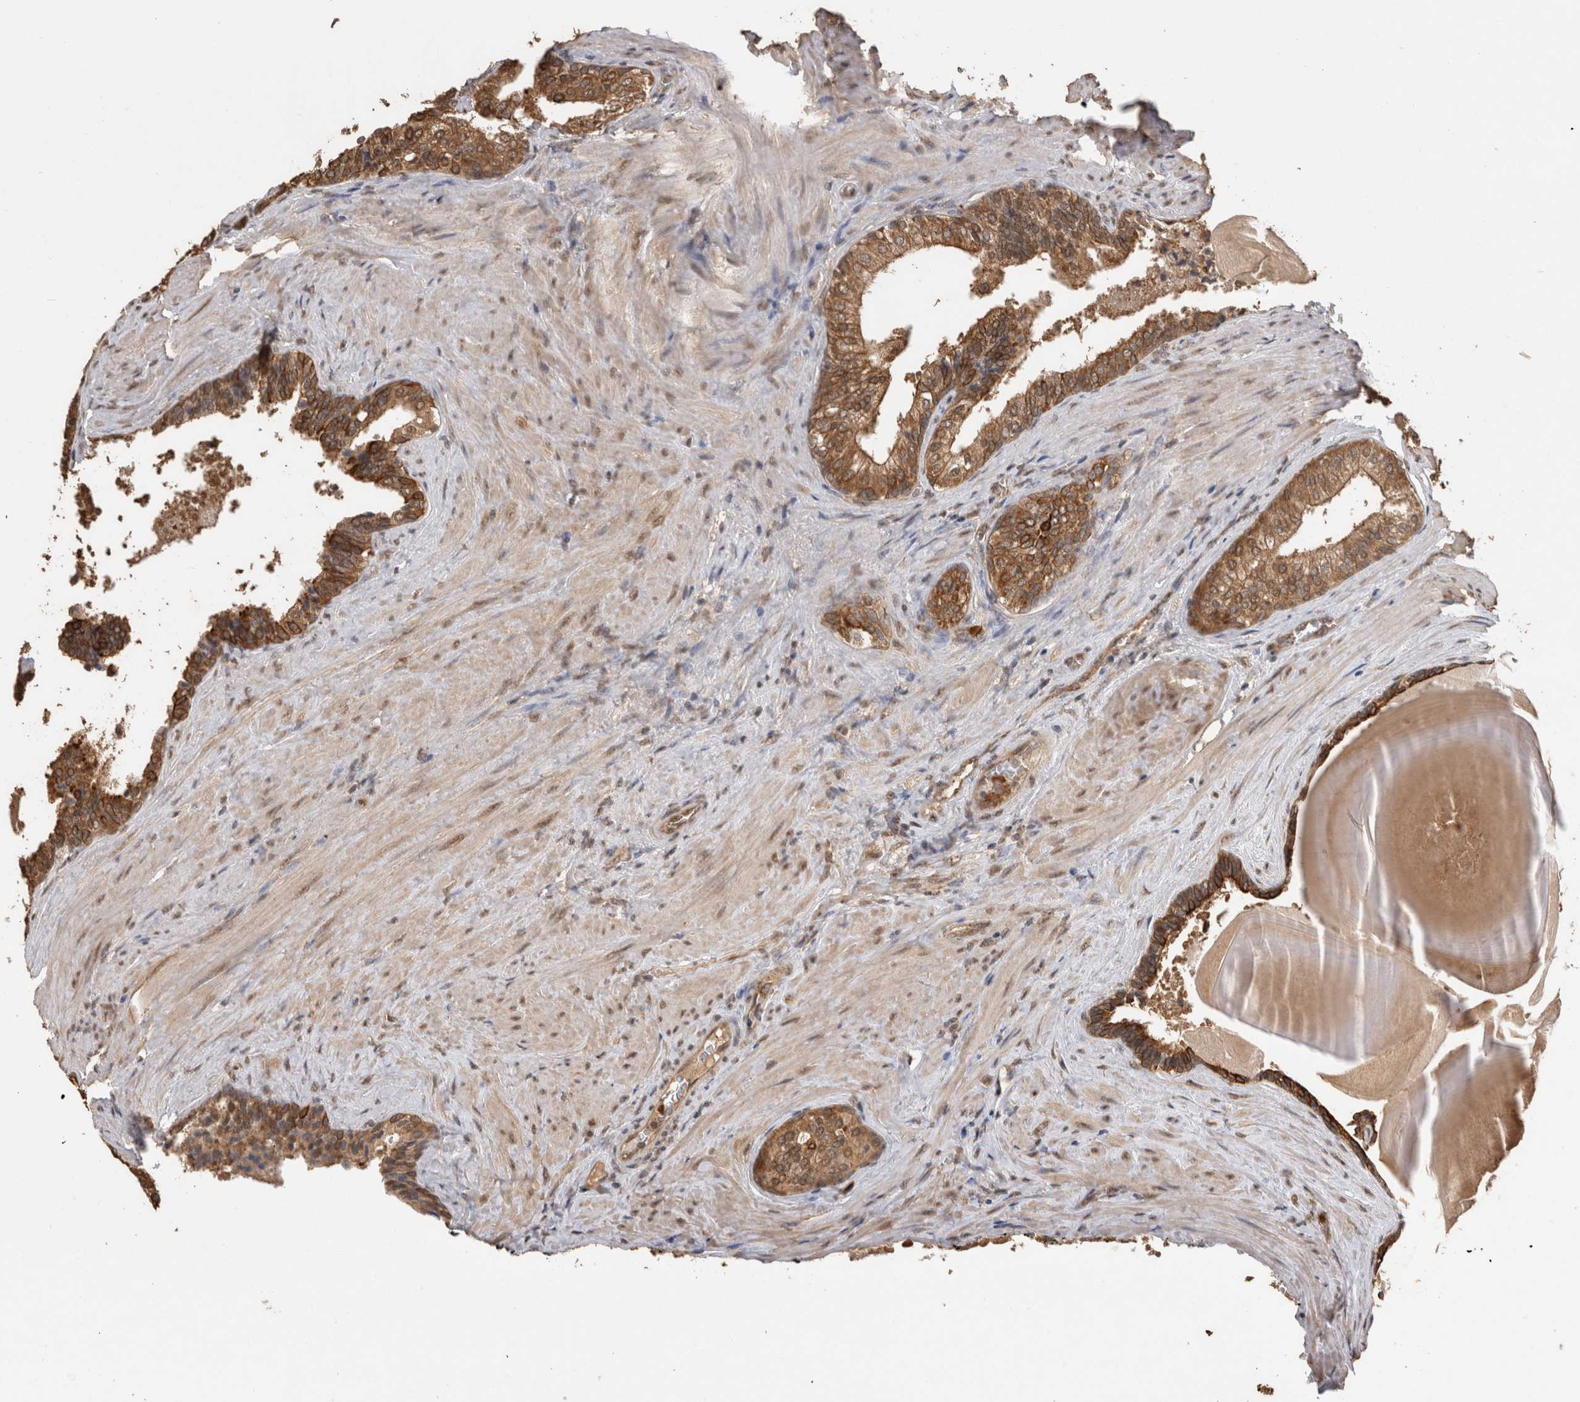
{"staining": {"intensity": "moderate", "quantity": ">75%", "location": "cytoplasmic/membranous"}, "tissue": "prostate cancer", "cell_type": "Tumor cells", "image_type": "cancer", "snomed": [{"axis": "morphology", "description": "Adenocarcinoma, Low grade"}, {"axis": "topography", "description": "Prostate"}], "caption": "Immunohistochemistry of low-grade adenocarcinoma (prostate) shows medium levels of moderate cytoplasmic/membranous expression in approximately >75% of tumor cells.", "gene": "PAK4", "patient": {"sex": "male", "age": 60}}